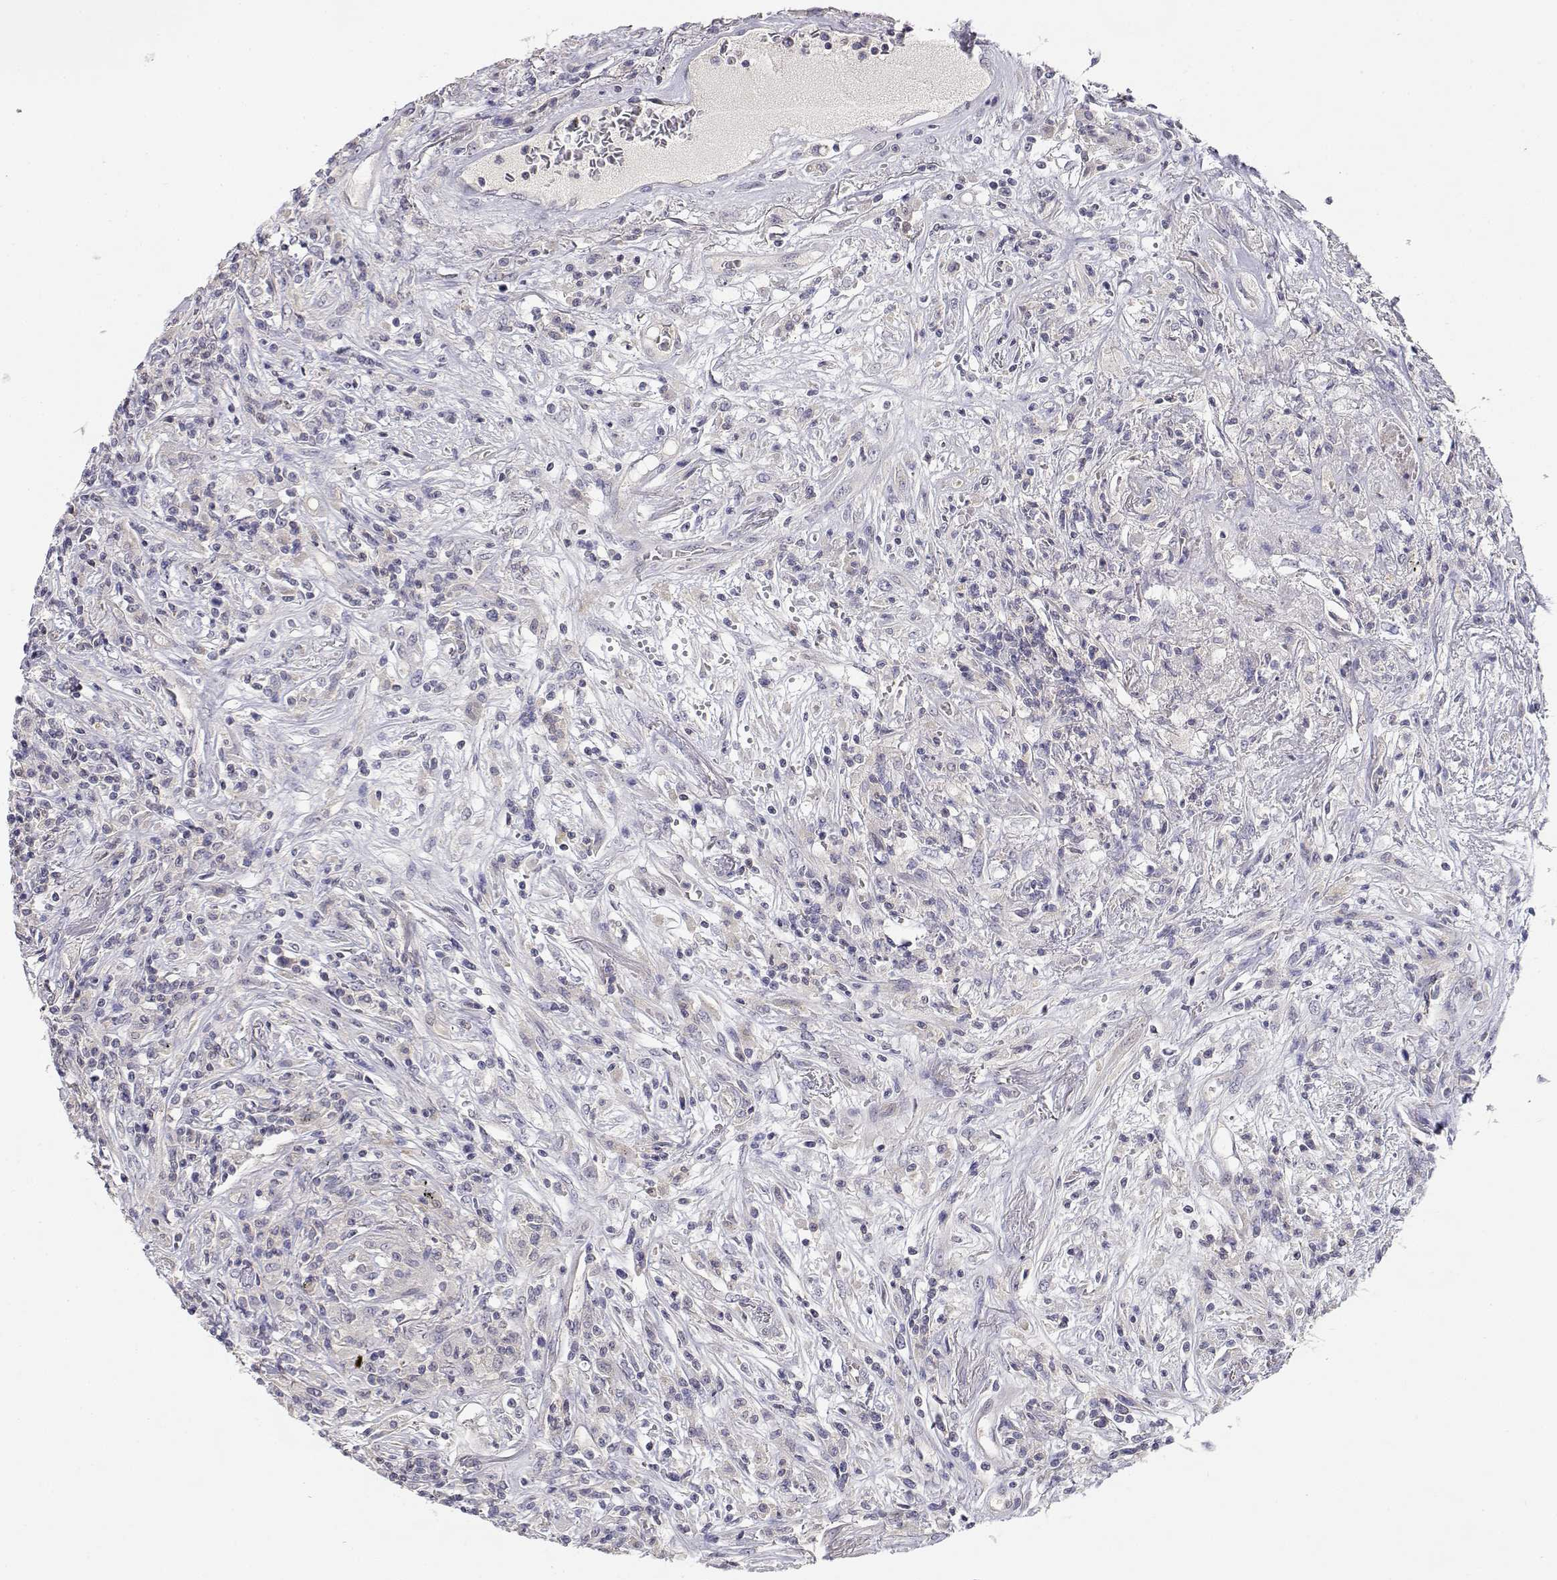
{"staining": {"intensity": "negative", "quantity": "none", "location": "none"}, "tissue": "lymphoma", "cell_type": "Tumor cells", "image_type": "cancer", "snomed": [{"axis": "morphology", "description": "Malignant lymphoma, non-Hodgkin's type, High grade"}, {"axis": "topography", "description": "Lung"}], "caption": "Lymphoma stained for a protein using immunohistochemistry (IHC) exhibits no staining tumor cells.", "gene": "ADA", "patient": {"sex": "male", "age": 79}}